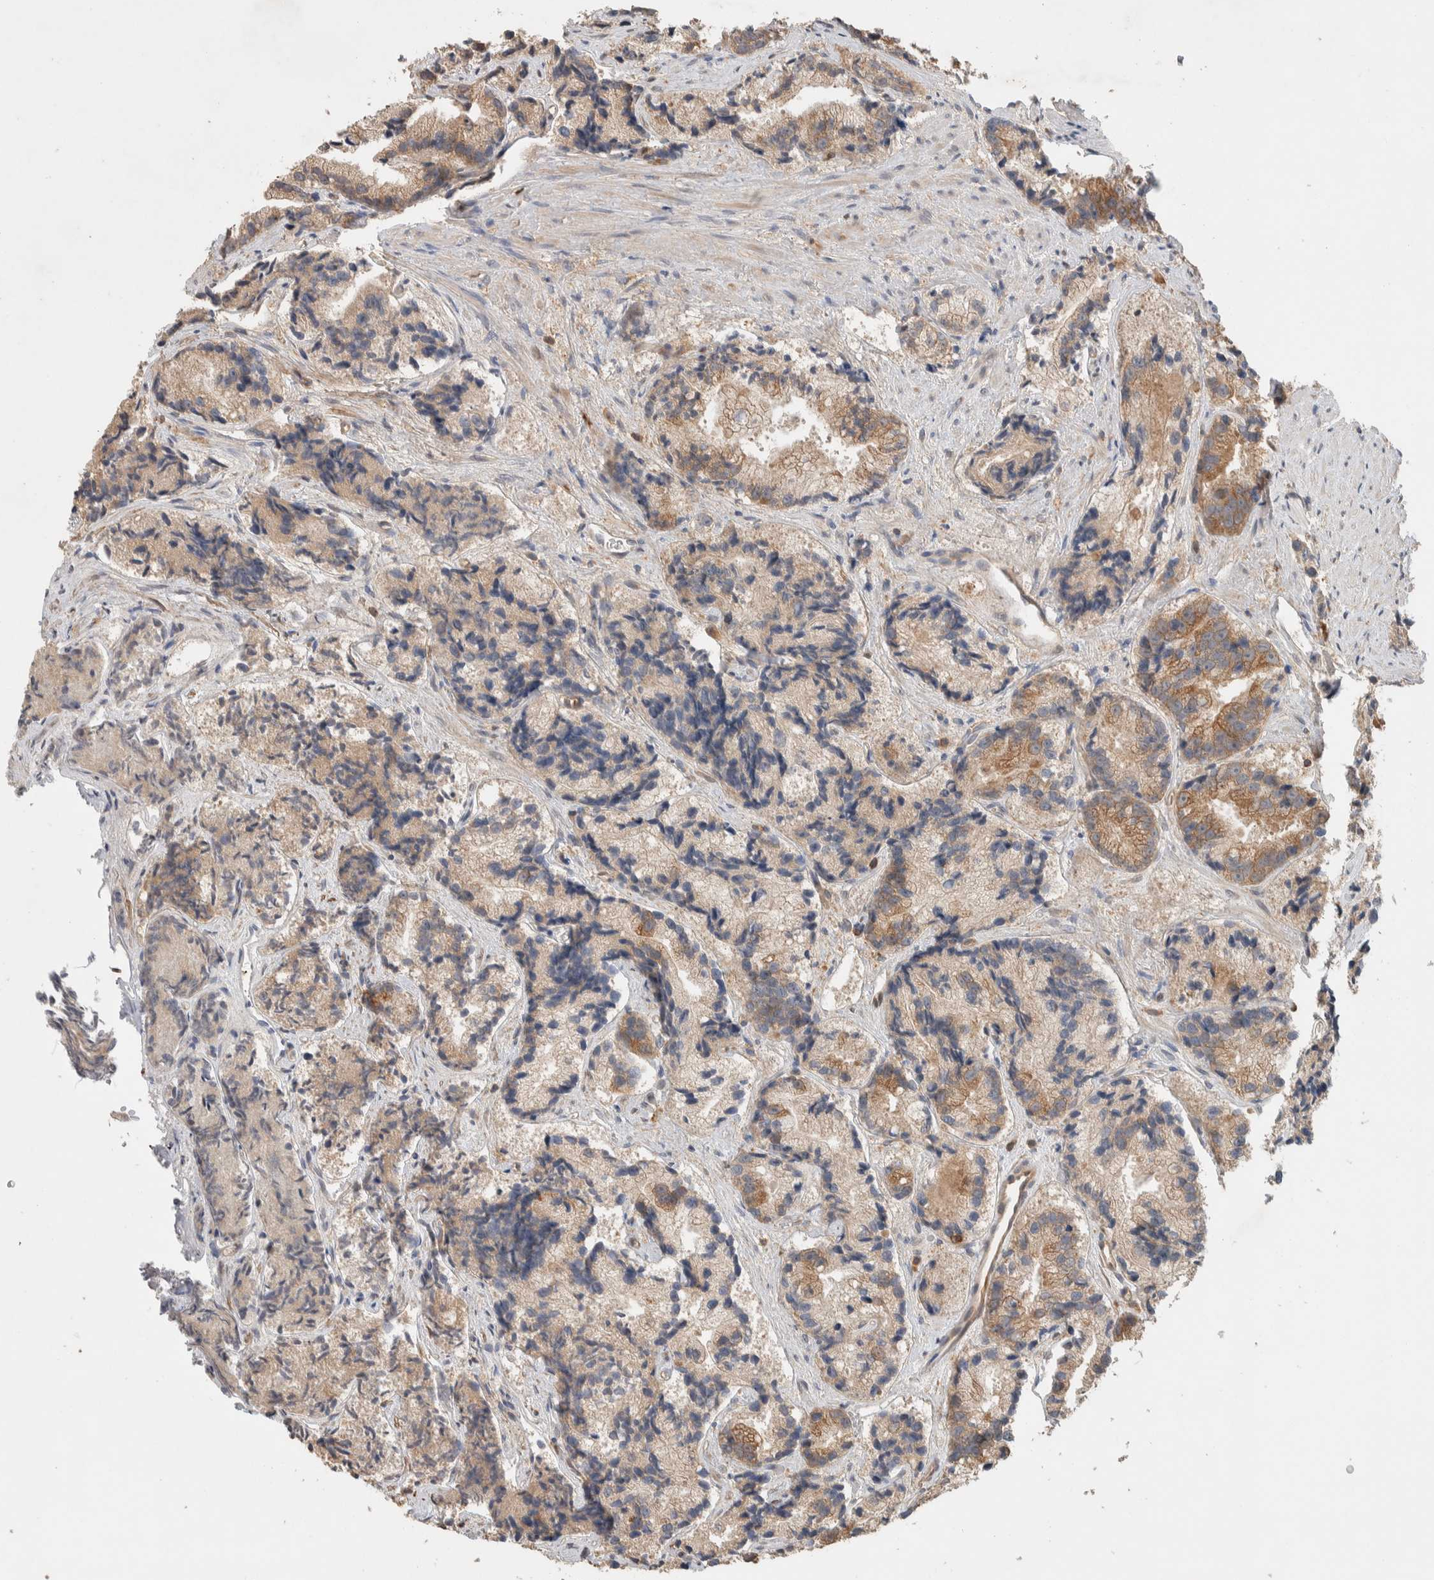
{"staining": {"intensity": "moderate", "quantity": "25%-75%", "location": "cytoplasmic/membranous"}, "tissue": "prostate cancer", "cell_type": "Tumor cells", "image_type": "cancer", "snomed": [{"axis": "morphology", "description": "Adenocarcinoma, Low grade"}, {"axis": "topography", "description": "Prostate"}], "caption": "There is medium levels of moderate cytoplasmic/membranous positivity in tumor cells of prostate adenocarcinoma (low-grade), as demonstrated by immunohistochemical staining (brown color).", "gene": "DEPTOR", "patient": {"sex": "male", "age": 89}}